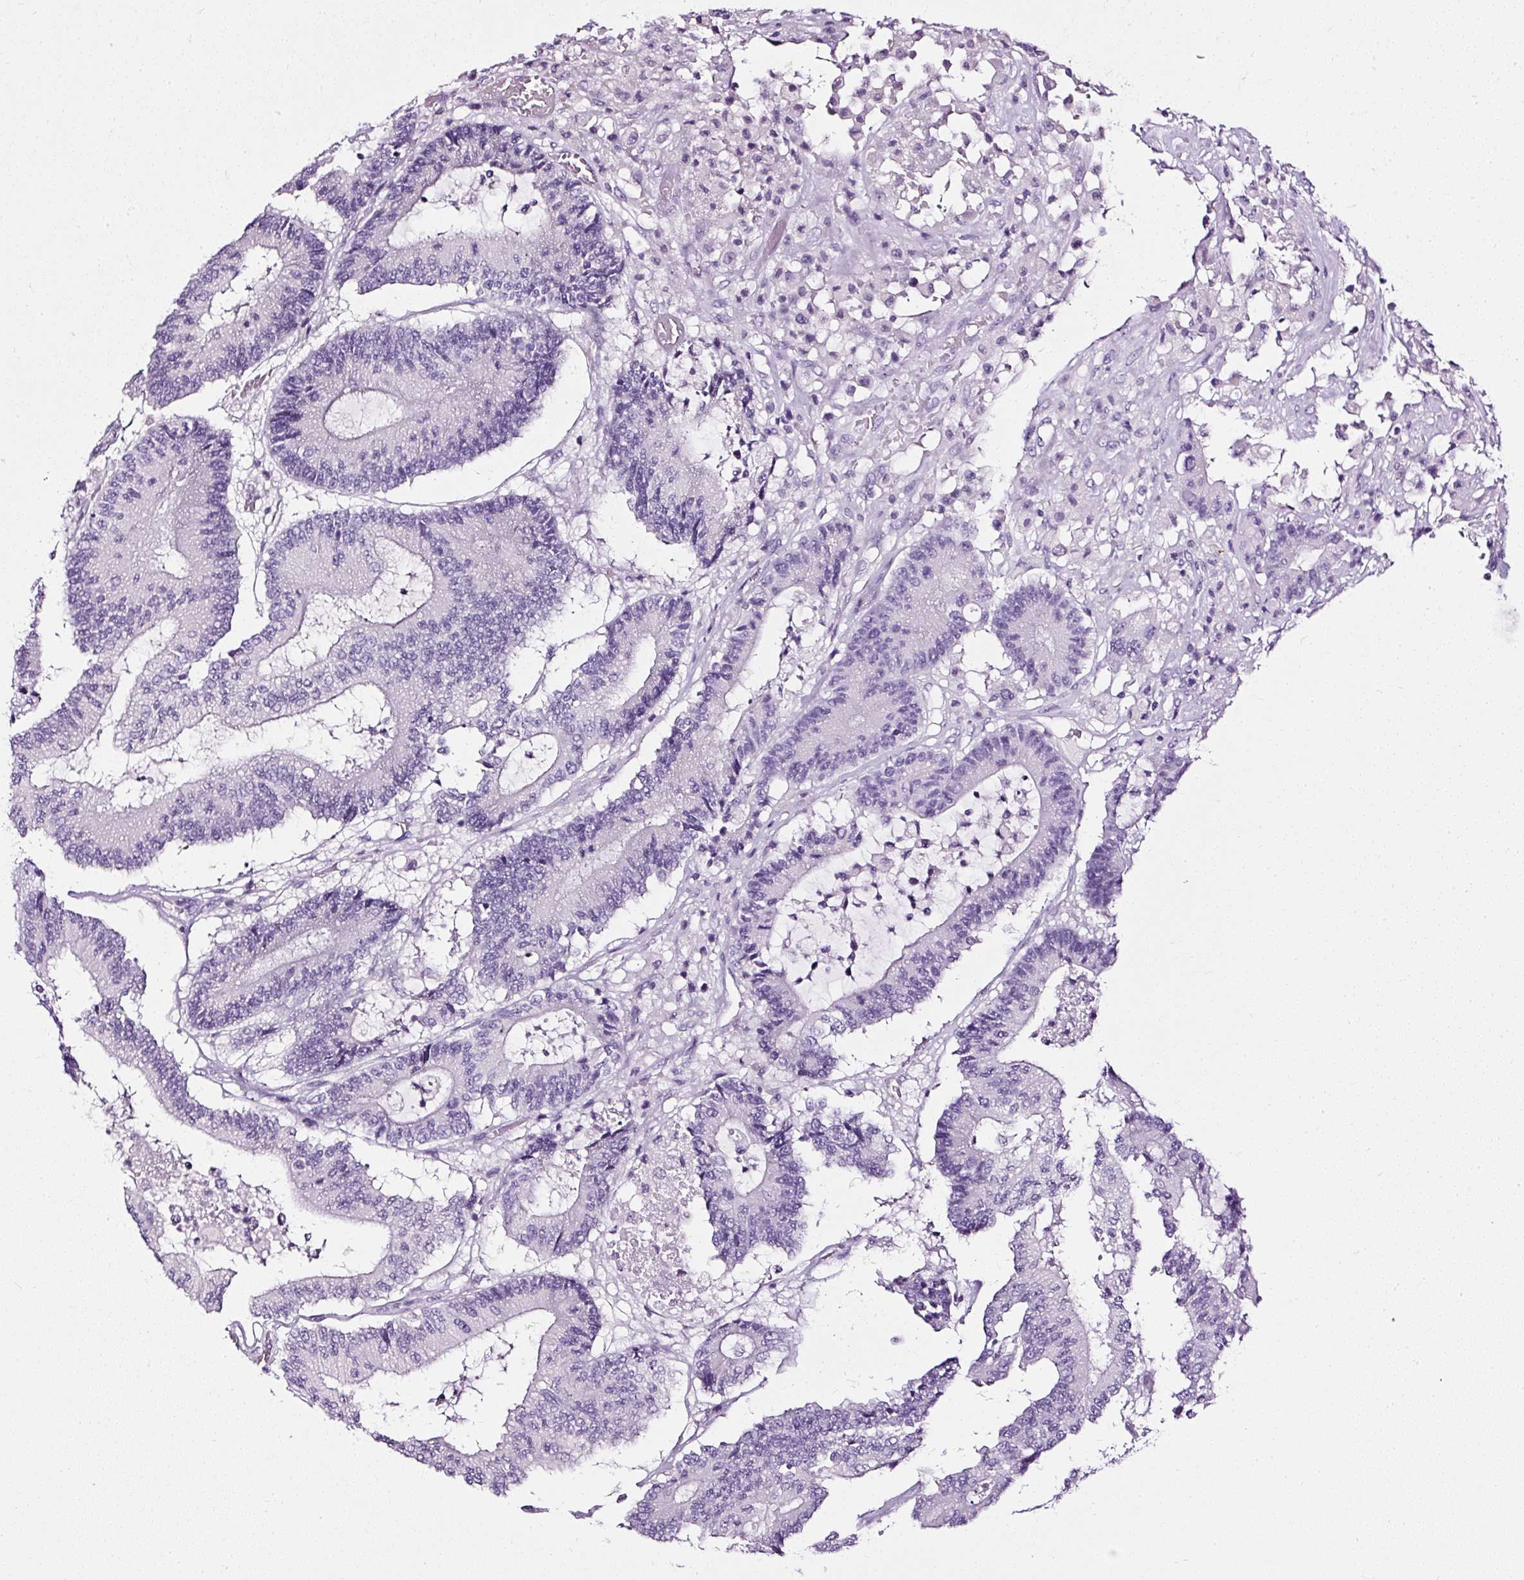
{"staining": {"intensity": "negative", "quantity": "none", "location": "none"}, "tissue": "colorectal cancer", "cell_type": "Tumor cells", "image_type": "cancer", "snomed": [{"axis": "morphology", "description": "Adenocarcinoma, NOS"}, {"axis": "topography", "description": "Colon"}], "caption": "DAB immunohistochemical staining of colorectal cancer (adenocarcinoma) displays no significant staining in tumor cells. The staining is performed using DAB brown chromogen with nuclei counter-stained in using hematoxylin.", "gene": "ATP2A1", "patient": {"sex": "female", "age": 84}}